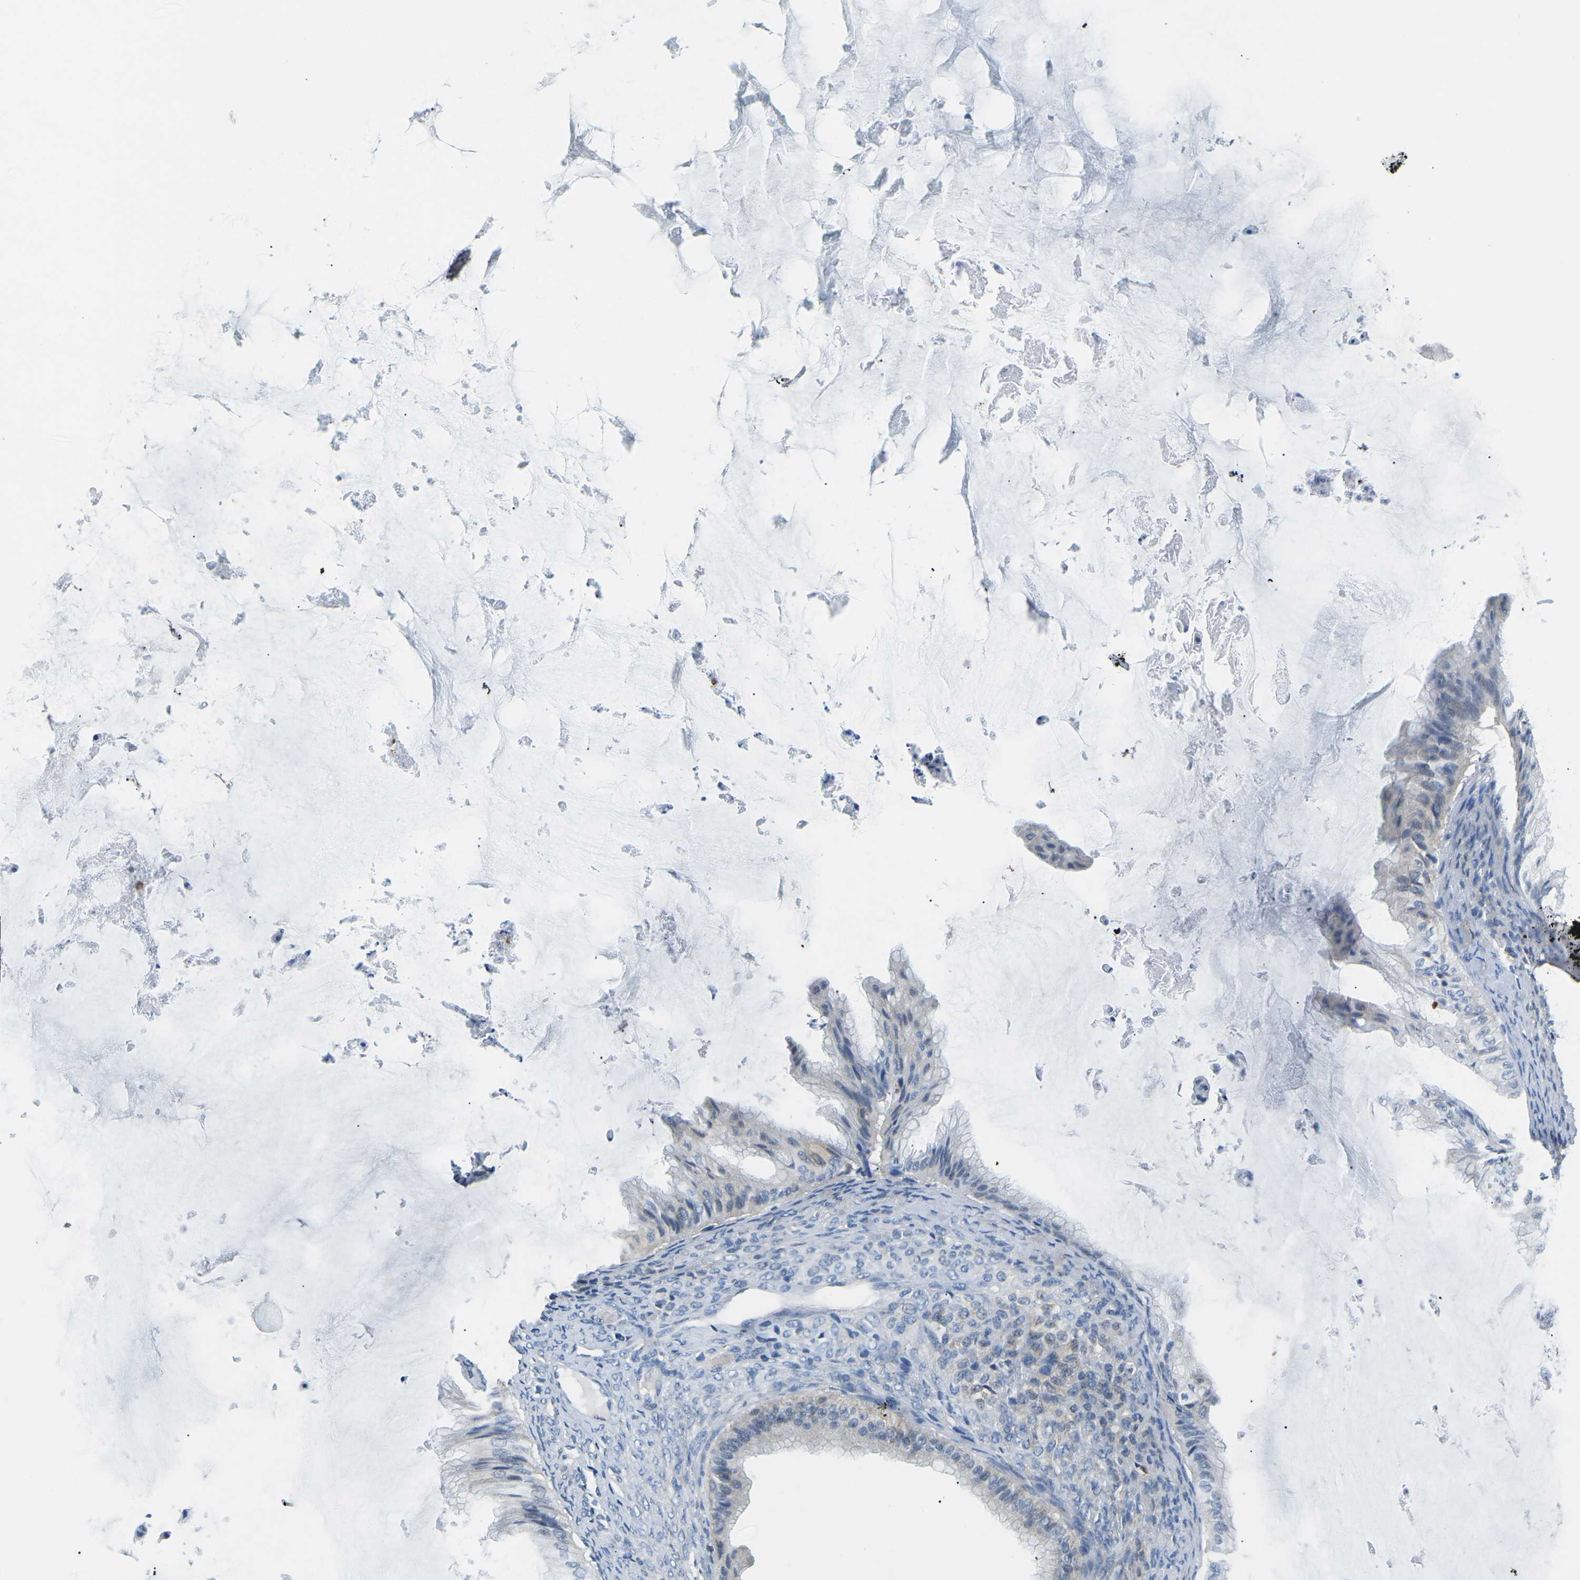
{"staining": {"intensity": "negative", "quantity": "none", "location": "none"}, "tissue": "ovarian cancer", "cell_type": "Tumor cells", "image_type": "cancer", "snomed": [{"axis": "morphology", "description": "Cystadenocarcinoma, mucinous, NOS"}, {"axis": "topography", "description": "Ovary"}], "caption": "Immunohistochemical staining of human ovarian cancer shows no significant expression in tumor cells.", "gene": "CD6", "patient": {"sex": "female", "age": 61}}